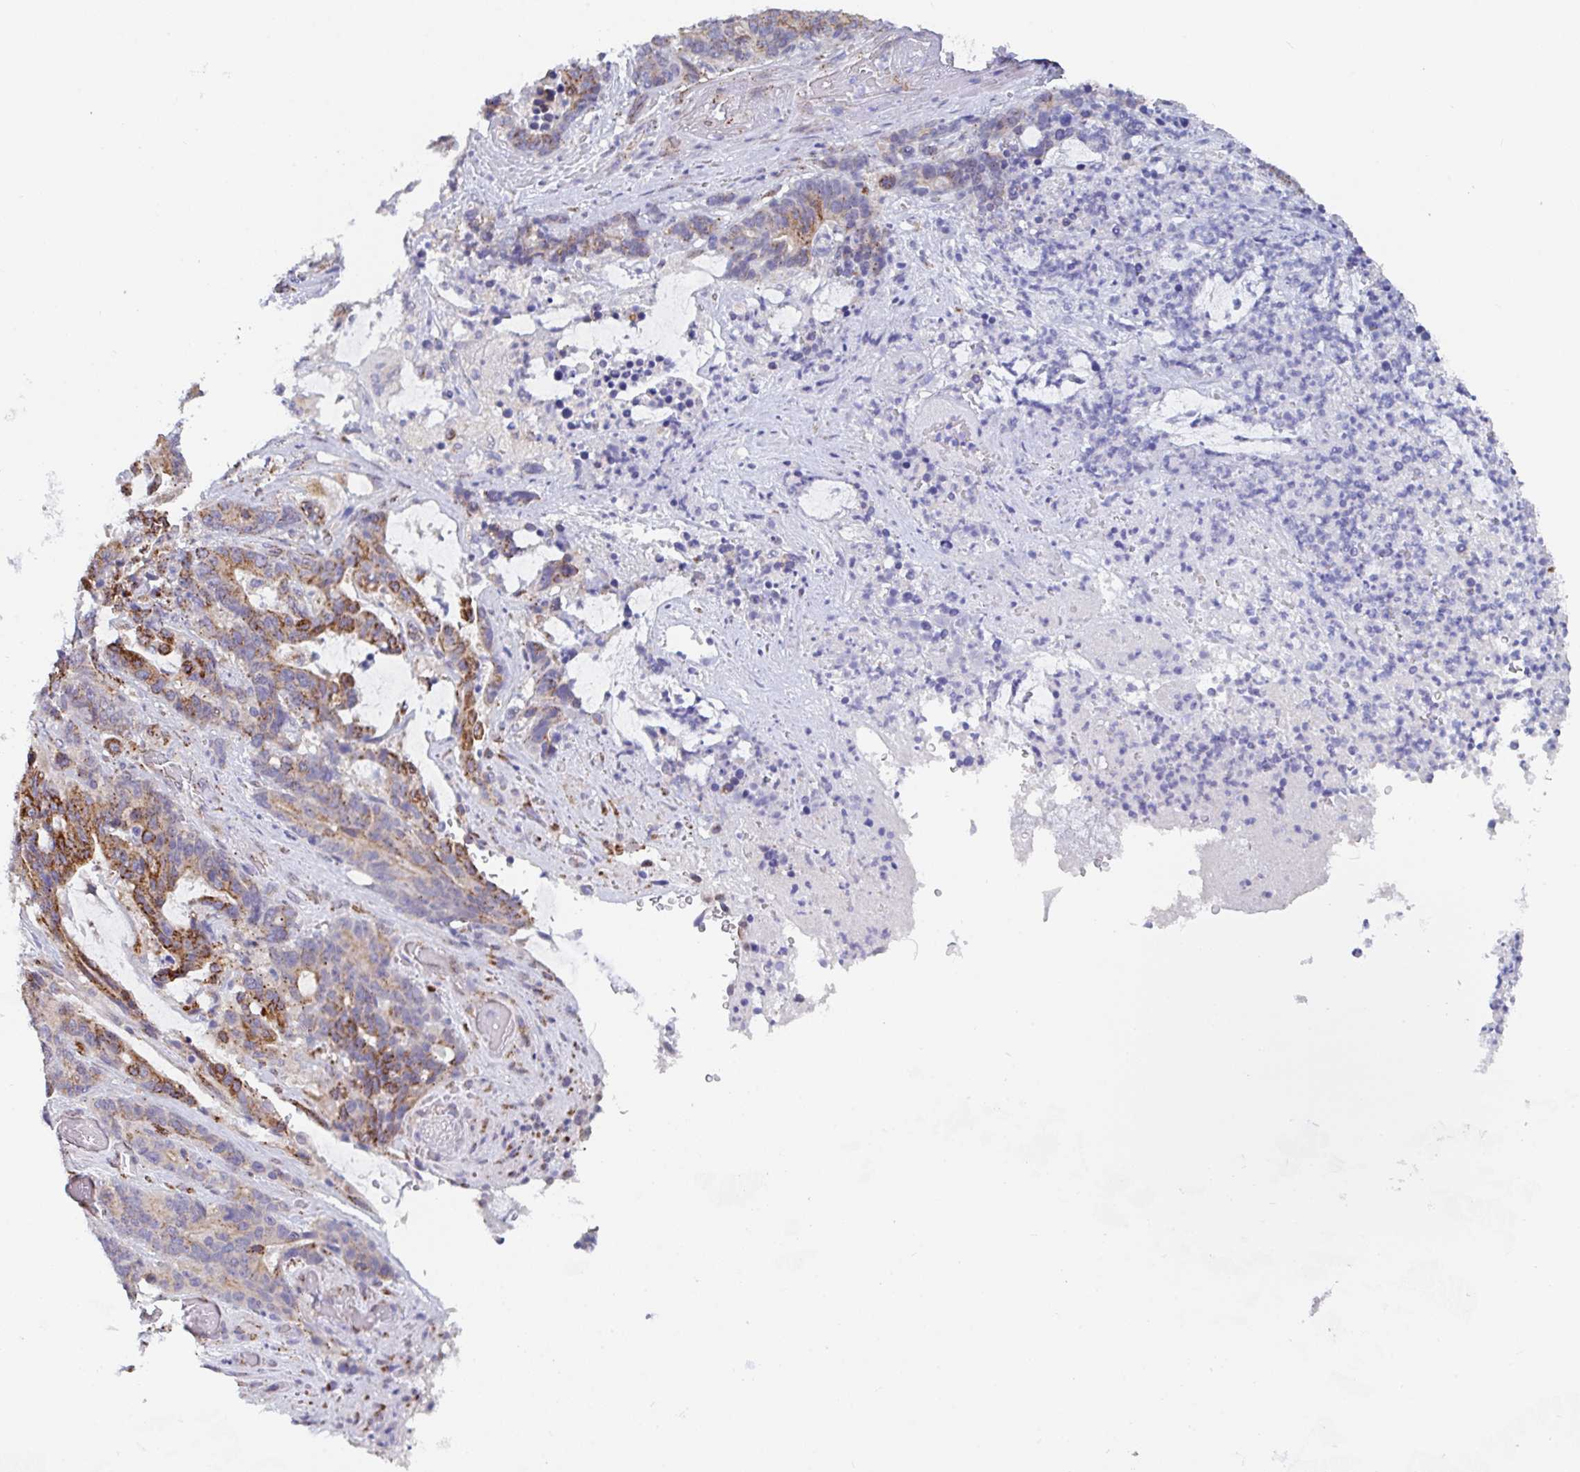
{"staining": {"intensity": "moderate", "quantity": ">75%", "location": "cytoplasmic/membranous"}, "tissue": "stomach cancer", "cell_type": "Tumor cells", "image_type": "cancer", "snomed": [{"axis": "morphology", "description": "Normal tissue, NOS"}, {"axis": "morphology", "description": "Adenocarcinoma, NOS"}, {"axis": "topography", "description": "Stomach"}], "caption": "Immunohistochemistry staining of adenocarcinoma (stomach), which shows medium levels of moderate cytoplasmic/membranous expression in about >75% of tumor cells indicating moderate cytoplasmic/membranous protein positivity. The staining was performed using DAB (brown) for protein detection and nuclei were counterstained in hematoxylin (blue).", "gene": "PROSER3", "patient": {"sex": "female", "age": 64}}